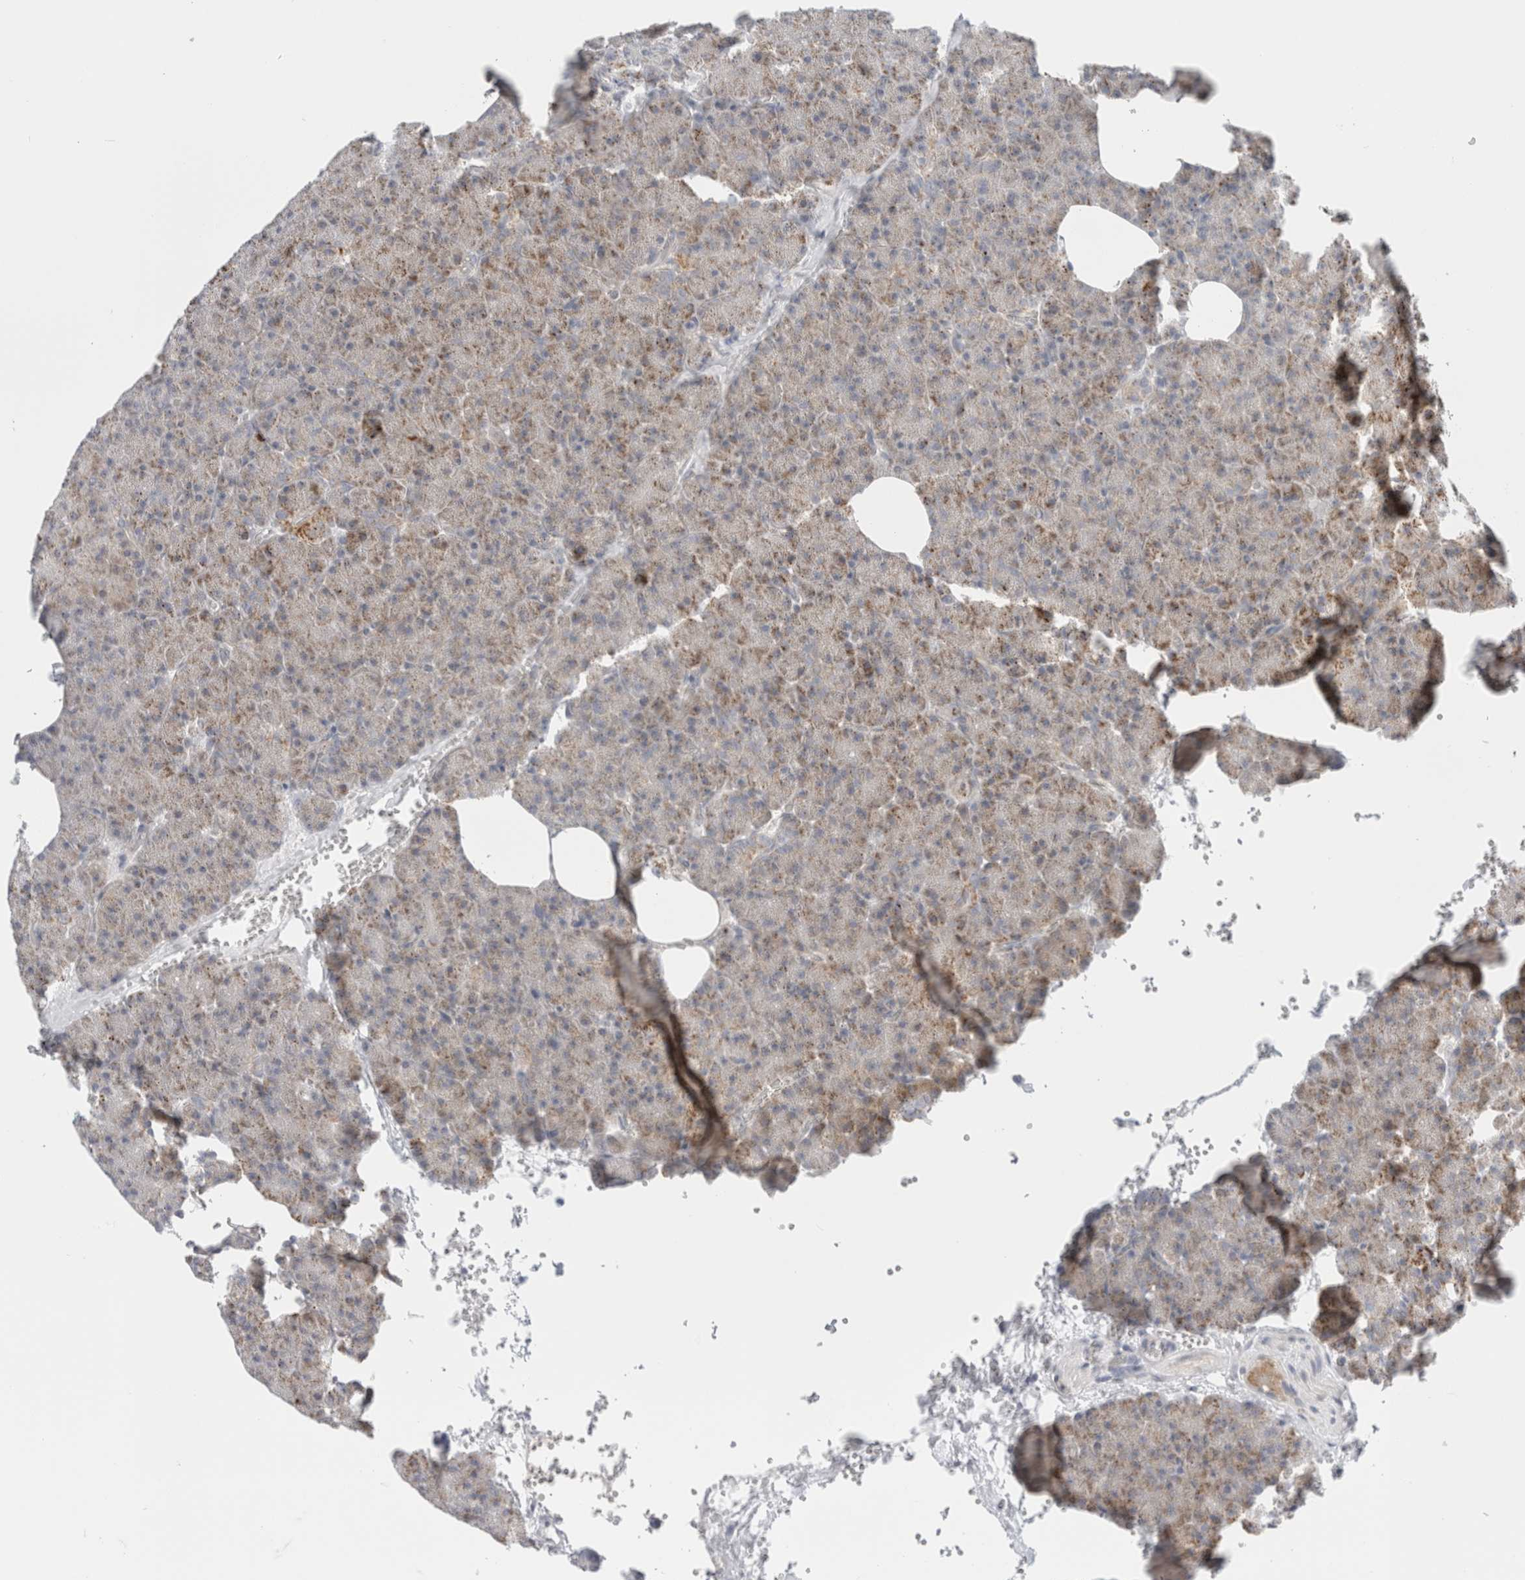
{"staining": {"intensity": "moderate", "quantity": "25%-75%", "location": "cytoplasmic/membranous"}, "tissue": "pancreas", "cell_type": "Exocrine glandular cells", "image_type": "normal", "snomed": [{"axis": "morphology", "description": "Normal tissue, NOS"}, {"axis": "morphology", "description": "Carcinoid, malignant, NOS"}, {"axis": "topography", "description": "Pancreas"}], "caption": "Pancreas stained with DAB (3,3'-diaminobenzidine) IHC reveals medium levels of moderate cytoplasmic/membranous positivity in approximately 25%-75% of exocrine glandular cells. (DAB = brown stain, brightfield microscopy at high magnification).", "gene": "FAHD1", "patient": {"sex": "female", "age": 35}}